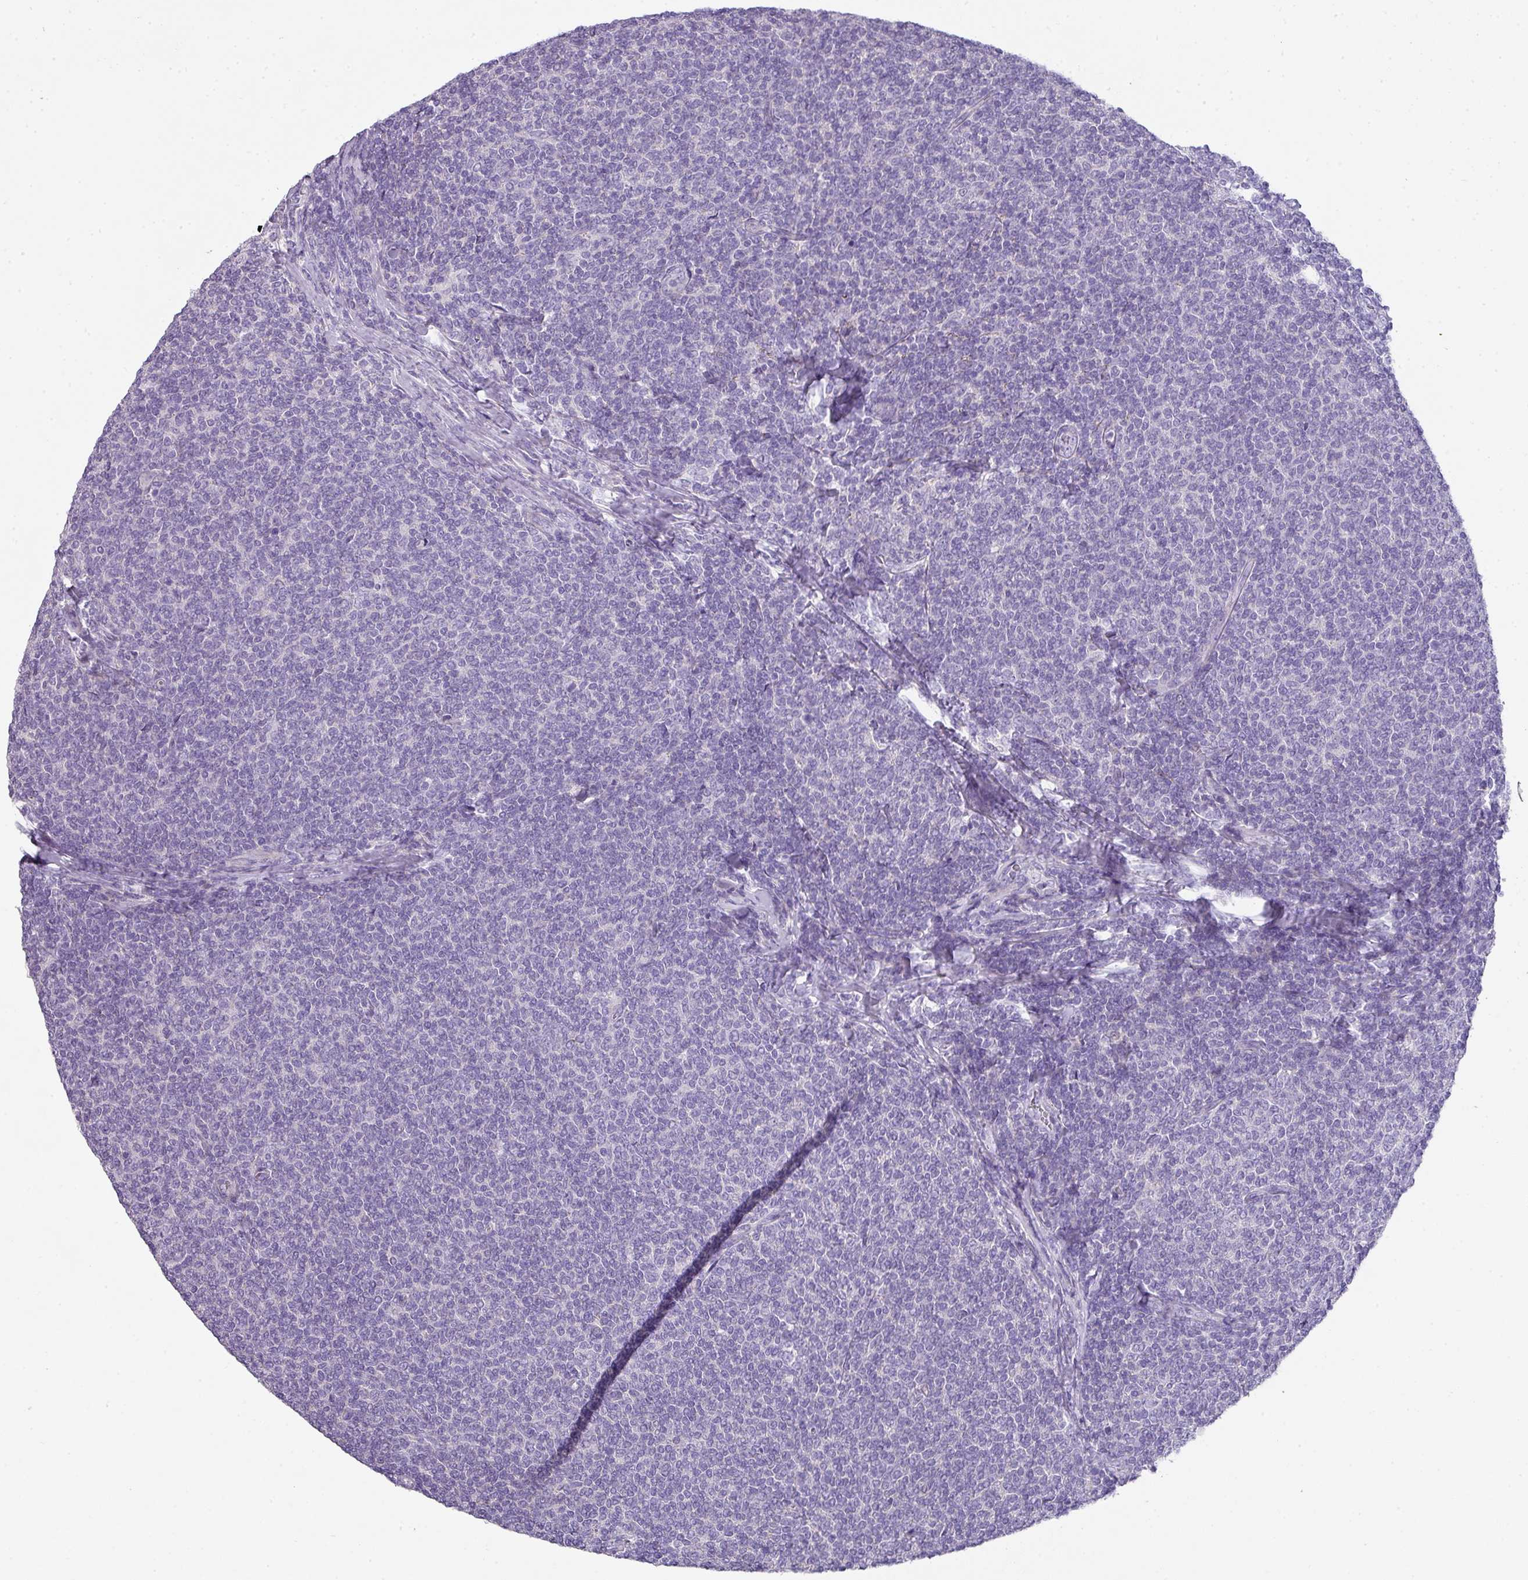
{"staining": {"intensity": "negative", "quantity": "none", "location": "none"}, "tissue": "lymphoma", "cell_type": "Tumor cells", "image_type": "cancer", "snomed": [{"axis": "morphology", "description": "Malignant lymphoma, non-Hodgkin's type, Low grade"}, {"axis": "topography", "description": "Lymph node"}], "caption": "Tumor cells show no significant protein staining in low-grade malignant lymphoma, non-Hodgkin's type. (DAB immunohistochemistry (IHC), high magnification).", "gene": "GLI4", "patient": {"sex": "male", "age": 52}}